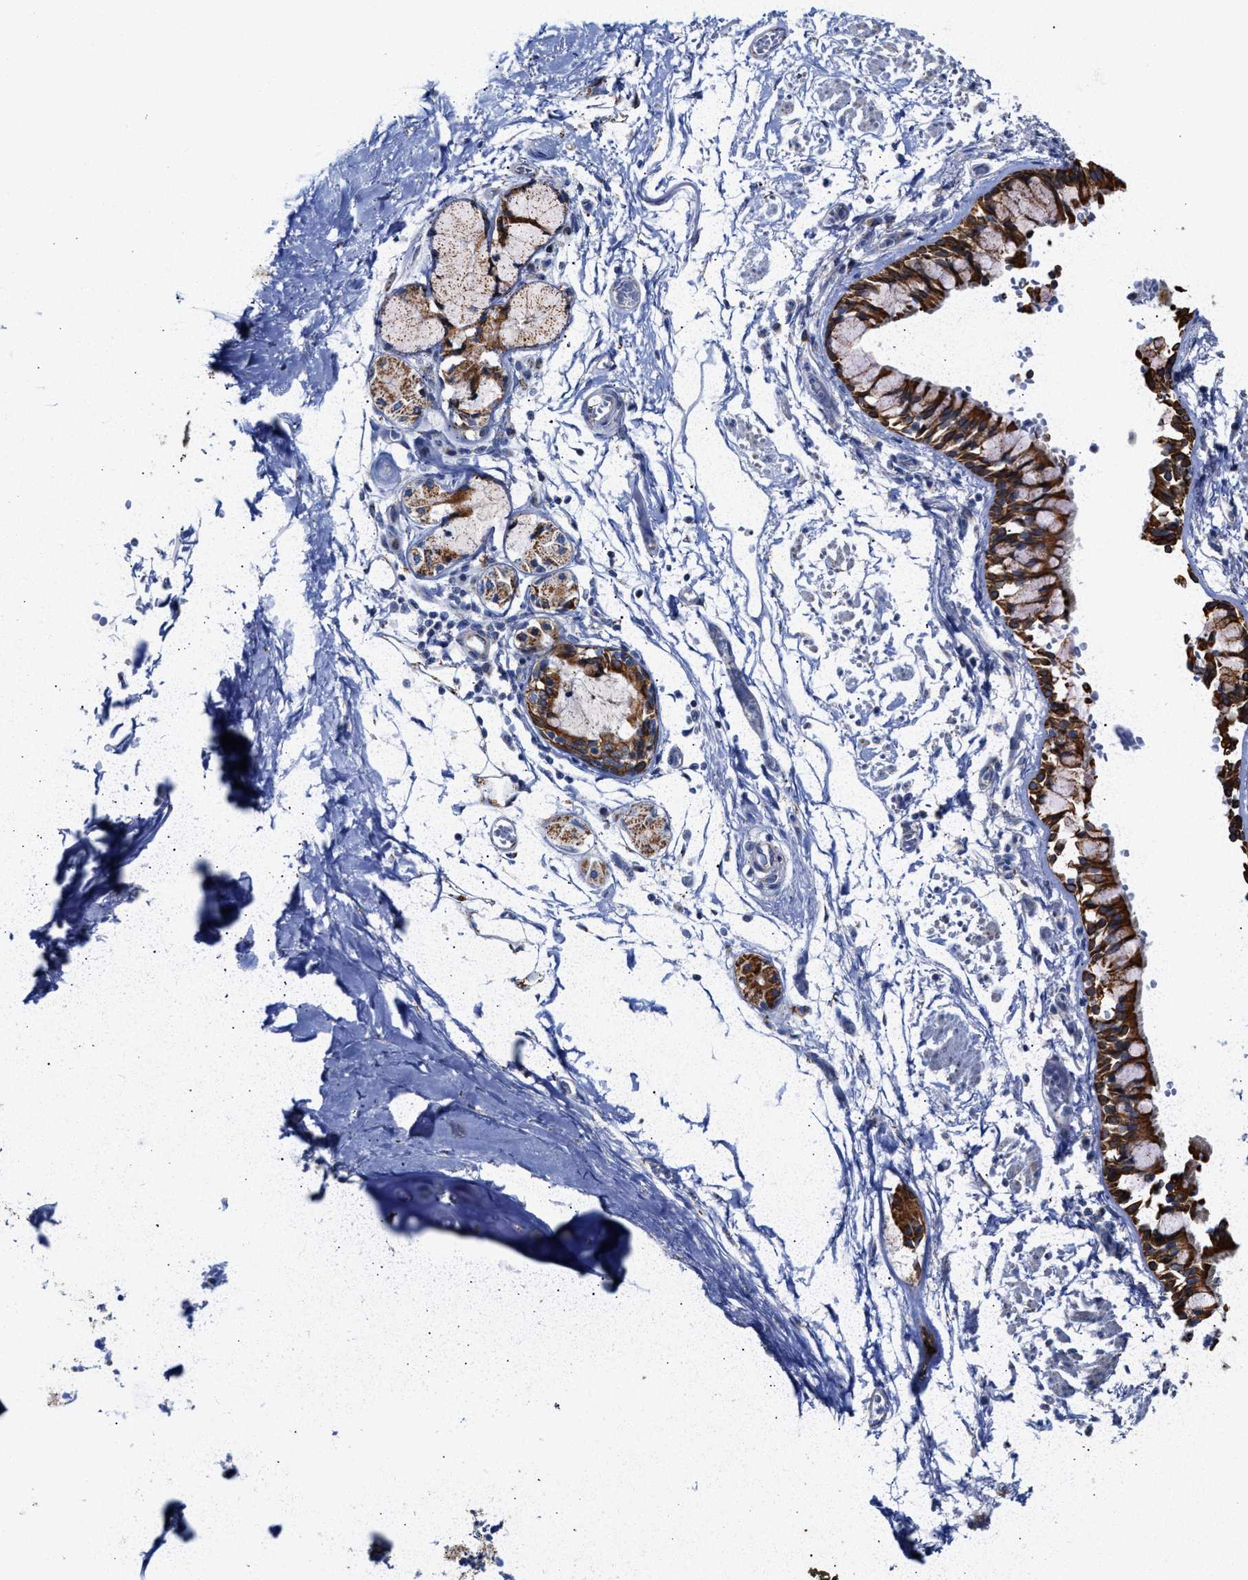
{"staining": {"intensity": "weak", "quantity": ">75%", "location": "cytoplasmic/membranous"}, "tissue": "adipose tissue", "cell_type": "Adipocytes", "image_type": "normal", "snomed": [{"axis": "morphology", "description": "Normal tissue, NOS"}, {"axis": "topography", "description": "Cartilage tissue"}, {"axis": "topography", "description": "Lung"}], "caption": "A photomicrograph of adipose tissue stained for a protein exhibits weak cytoplasmic/membranous brown staining in adipocytes.", "gene": "JAG1", "patient": {"sex": "female", "age": 77}}